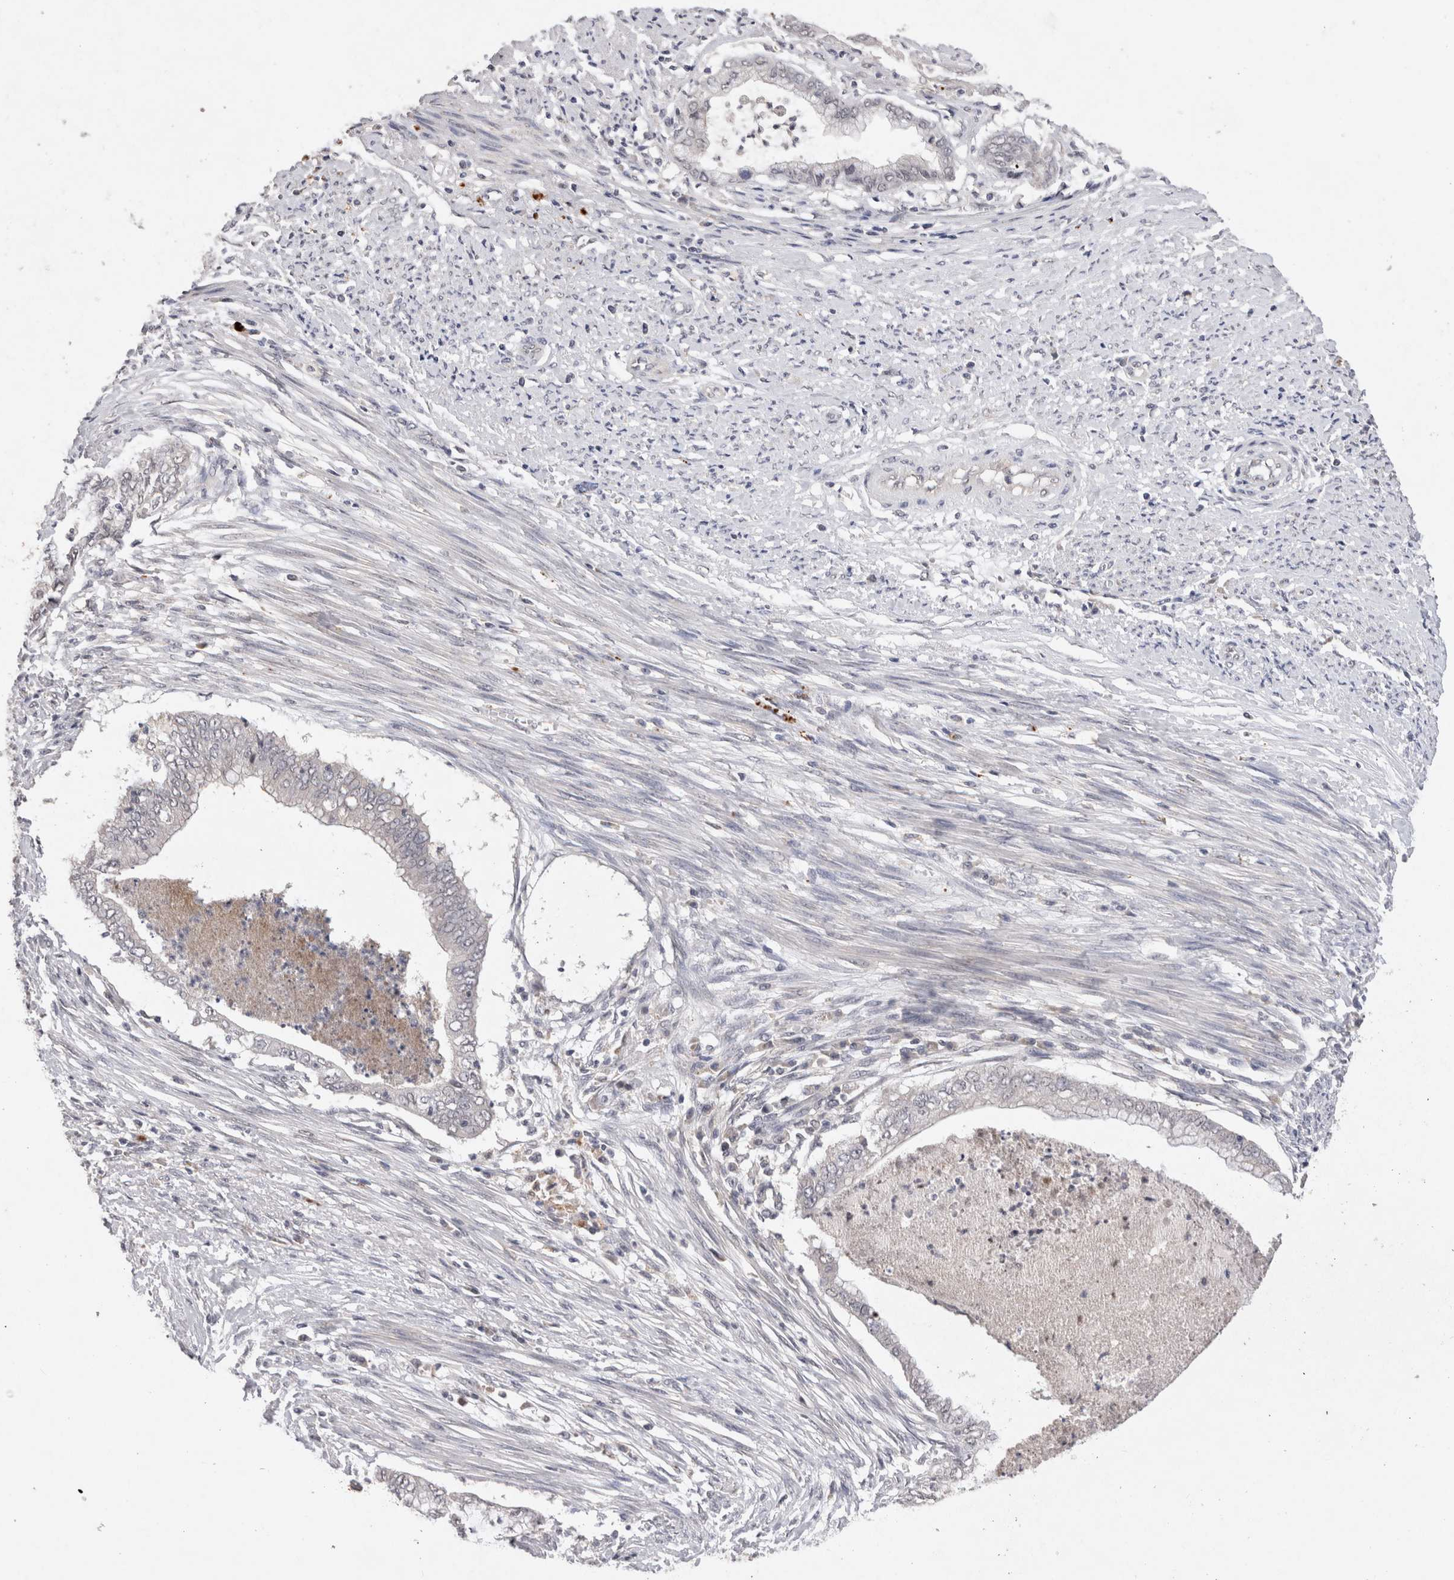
{"staining": {"intensity": "negative", "quantity": "none", "location": "none"}, "tissue": "endometrial cancer", "cell_type": "Tumor cells", "image_type": "cancer", "snomed": [{"axis": "morphology", "description": "Necrosis, NOS"}, {"axis": "morphology", "description": "Adenocarcinoma, NOS"}, {"axis": "topography", "description": "Endometrium"}], "caption": "Photomicrograph shows no significant protein expression in tumor cells of endometrial adenocarcinoma. The staining is performed using DAB (3,3'-diaminobenzidine) brown chromogen with nuclei counter-stained in using hematoxylin.", "gene": "RASSF3", "patient": {"sex": "female", "age": 79}}